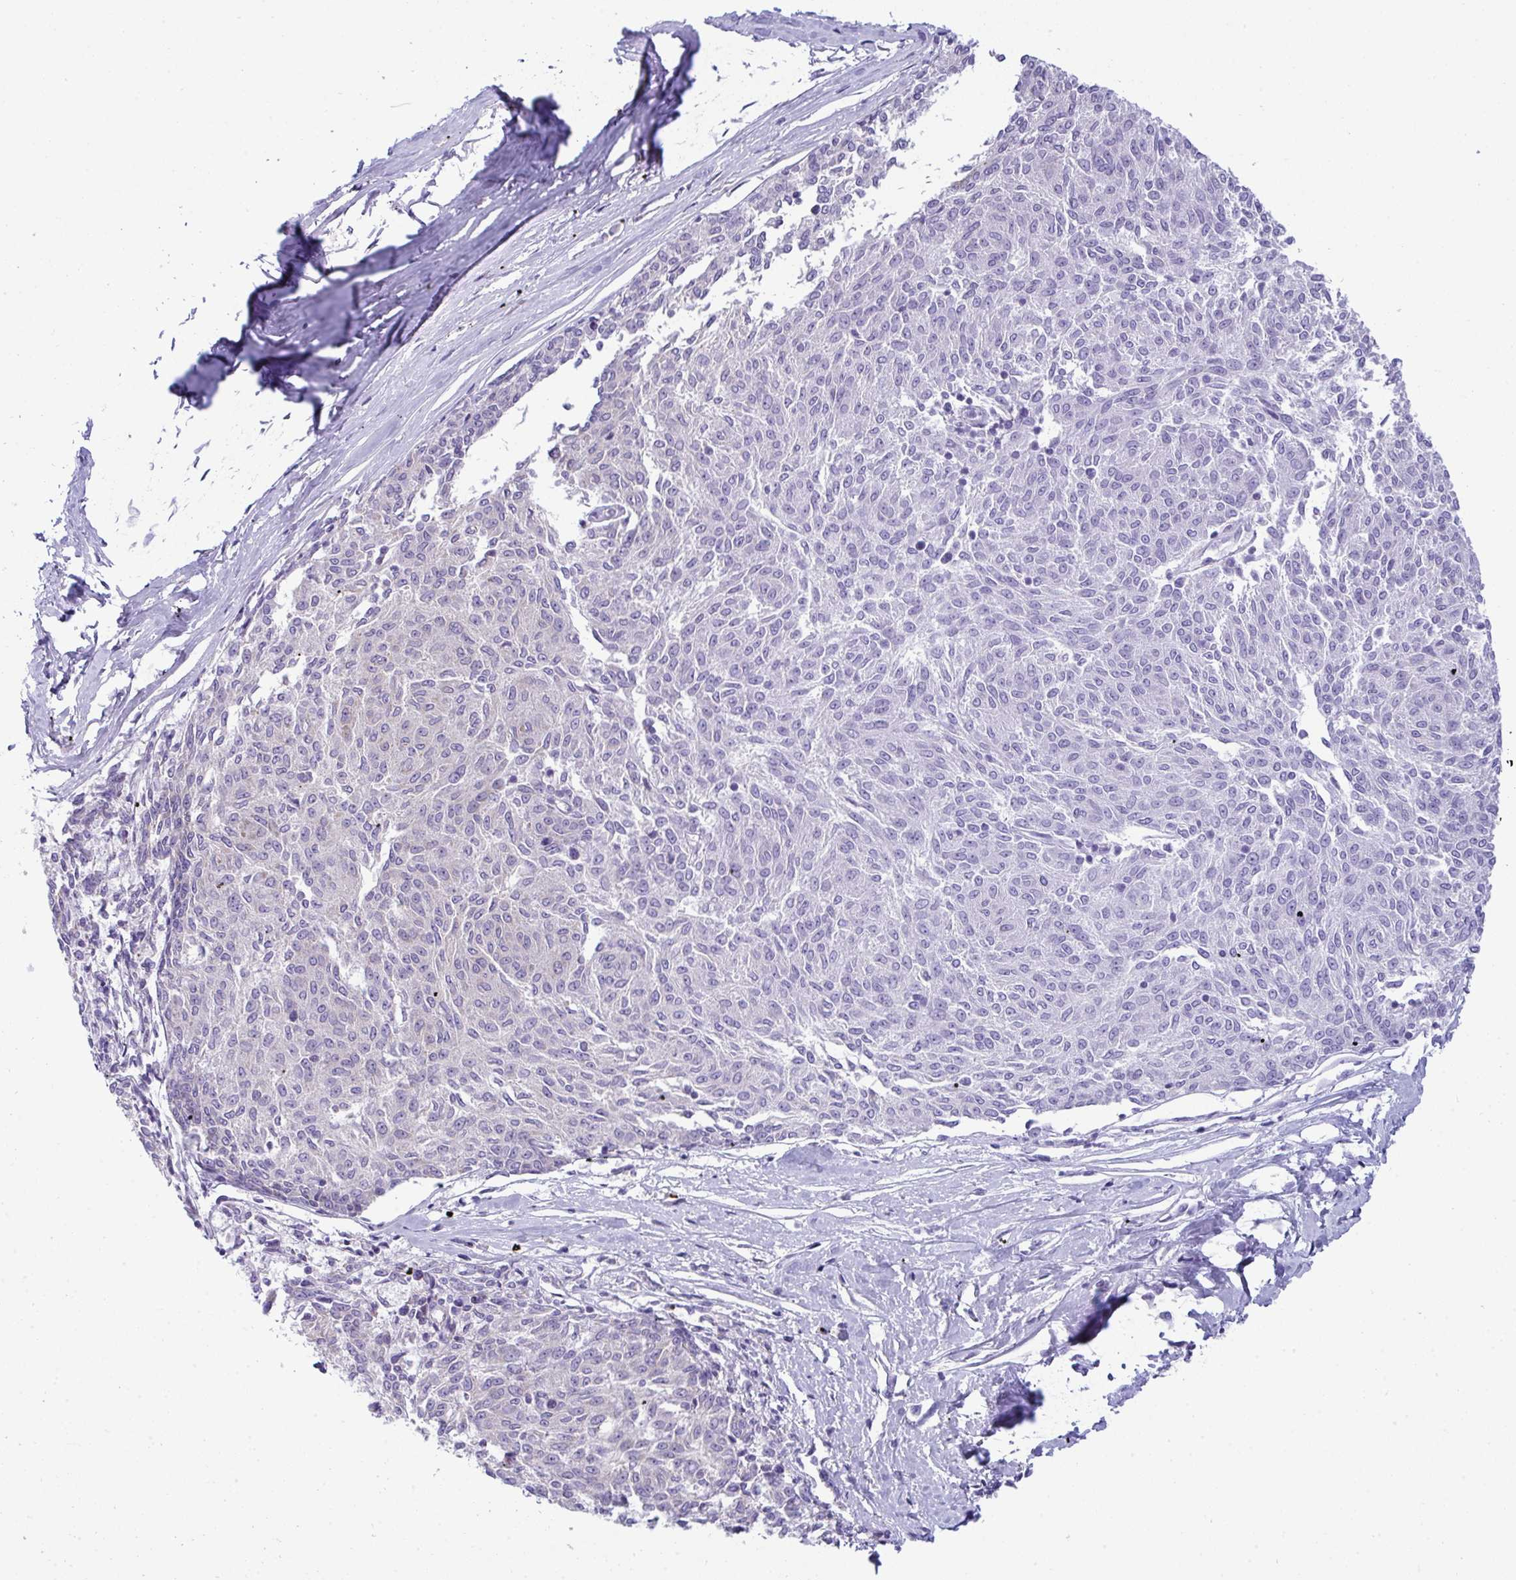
{"staining": {"intensity": "negative", "quantity": "none", "location": "none"}, "tissue": "melanoma", "cell_type": "Tumor cells", "image_type": "cancer", "snomed": [{"axis": "morphology", "description": "Malignant melanoma, NOS"}, {"axis": "topography", "description": "Skin"}], "caption": "Tumor cells are negative for protein expression in human melanoma. Nuclei are stained in blue.", "gene": "PLA2G12B", "patient": {"sex": "female", "age": 72}}